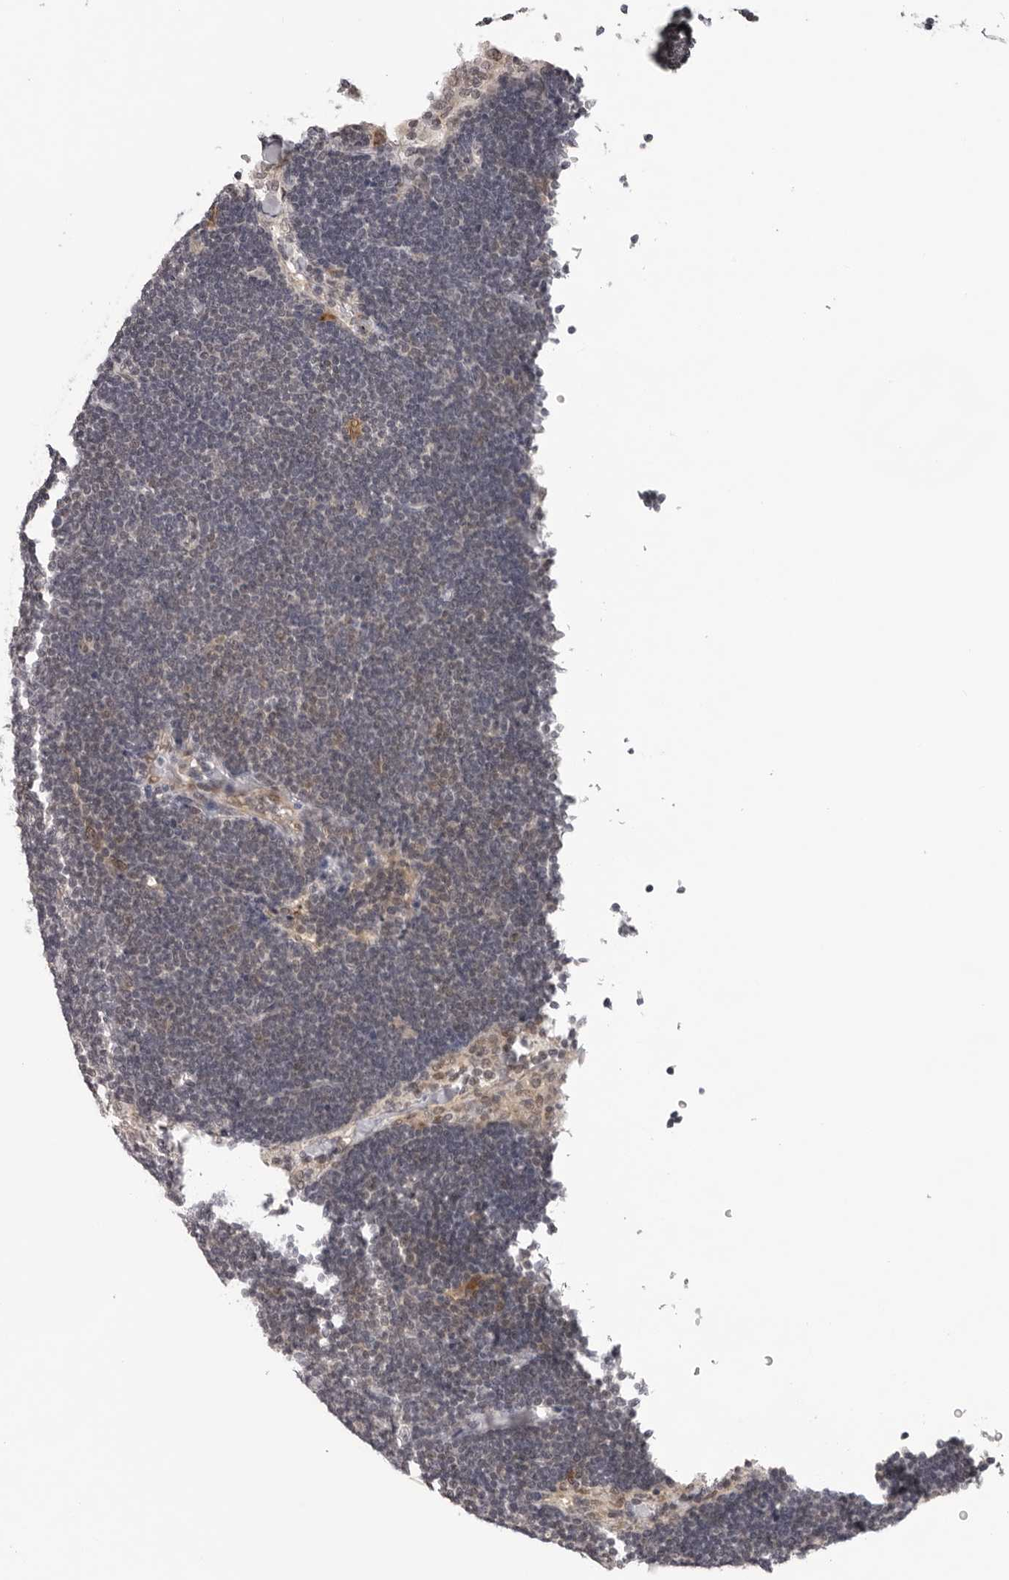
{"staining": {"intensity": "moderate", "quantity": "<25%", "location": "cytoplasmic/membranous"}, "tissue": "lymph node", "cell_type": "Germinal center cells", "image_type": "normal", "snomed": [{"axis": "morphology", "description": "Normal tissue, NOS"}, {"axis": "topography", "description": "Lymph node"}], "caption": "Immunohistochemistry (IHC) image of benign human lymph node stained for a protein (brown), which exhibits low levels of moderate cytoplasmic/membranous staining in about <25% of germinal center cells.", "gene": "CASP7", "patient": {"sex": "male", "age": 63}}